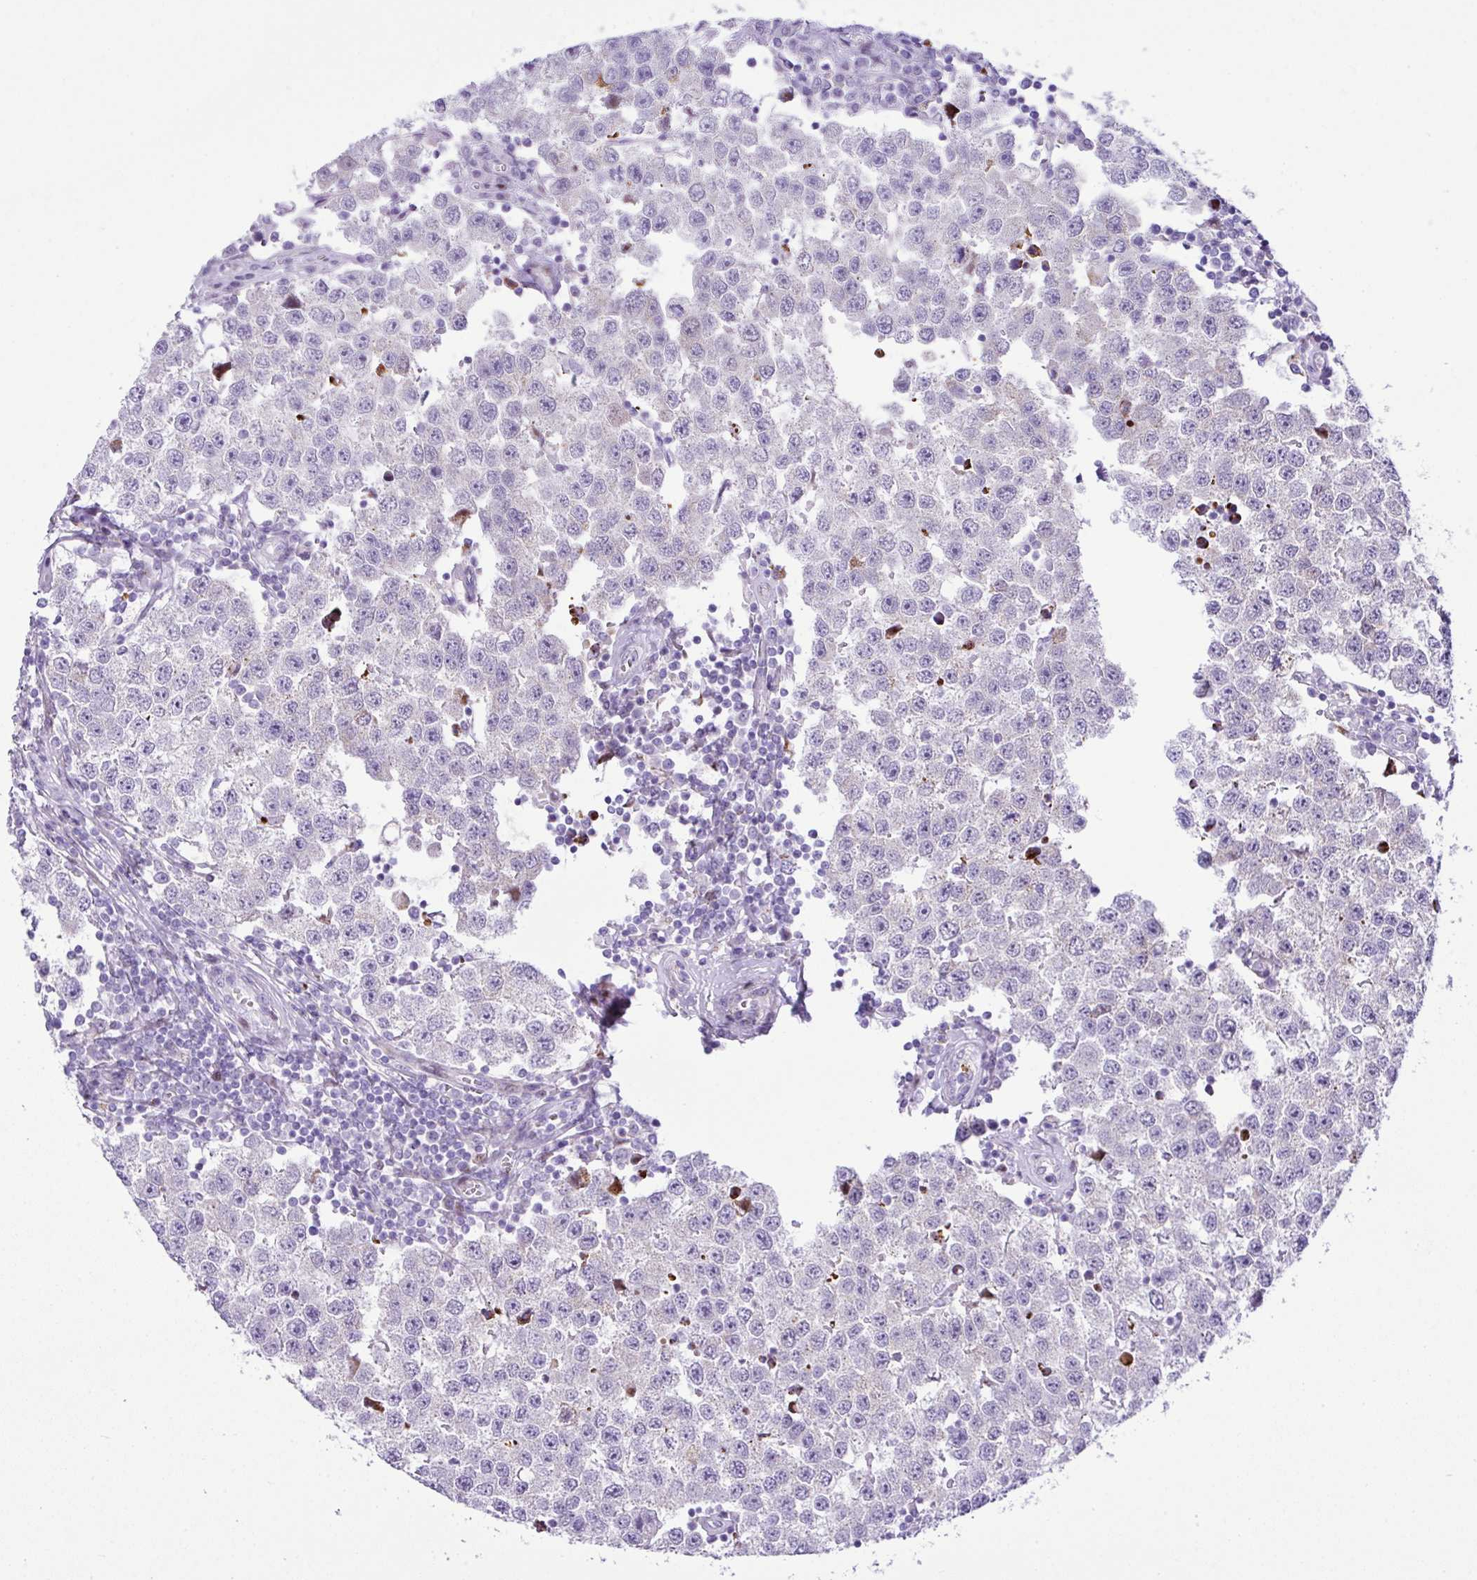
{"staining": {"intensity": "negative", "quantity": "none", "location": "none"}, "tissue": "testis cancer", "cell_type": "Tumor cells", "image_type": "cancer", "snomed": [{"axis": "morphology", "description": "Seminoma, NOS"}, {"axis": "topography", "description": "Testis"}], "caption": "Immunohistochemistry of human testis cancer (seminoma) shows no positivity in tumor cells. (DAB (3,3'-diaminobenzidine) IHC, high magnification).", "gene": "RCAN2", "patient": {"sex": "male", "age": 34}}